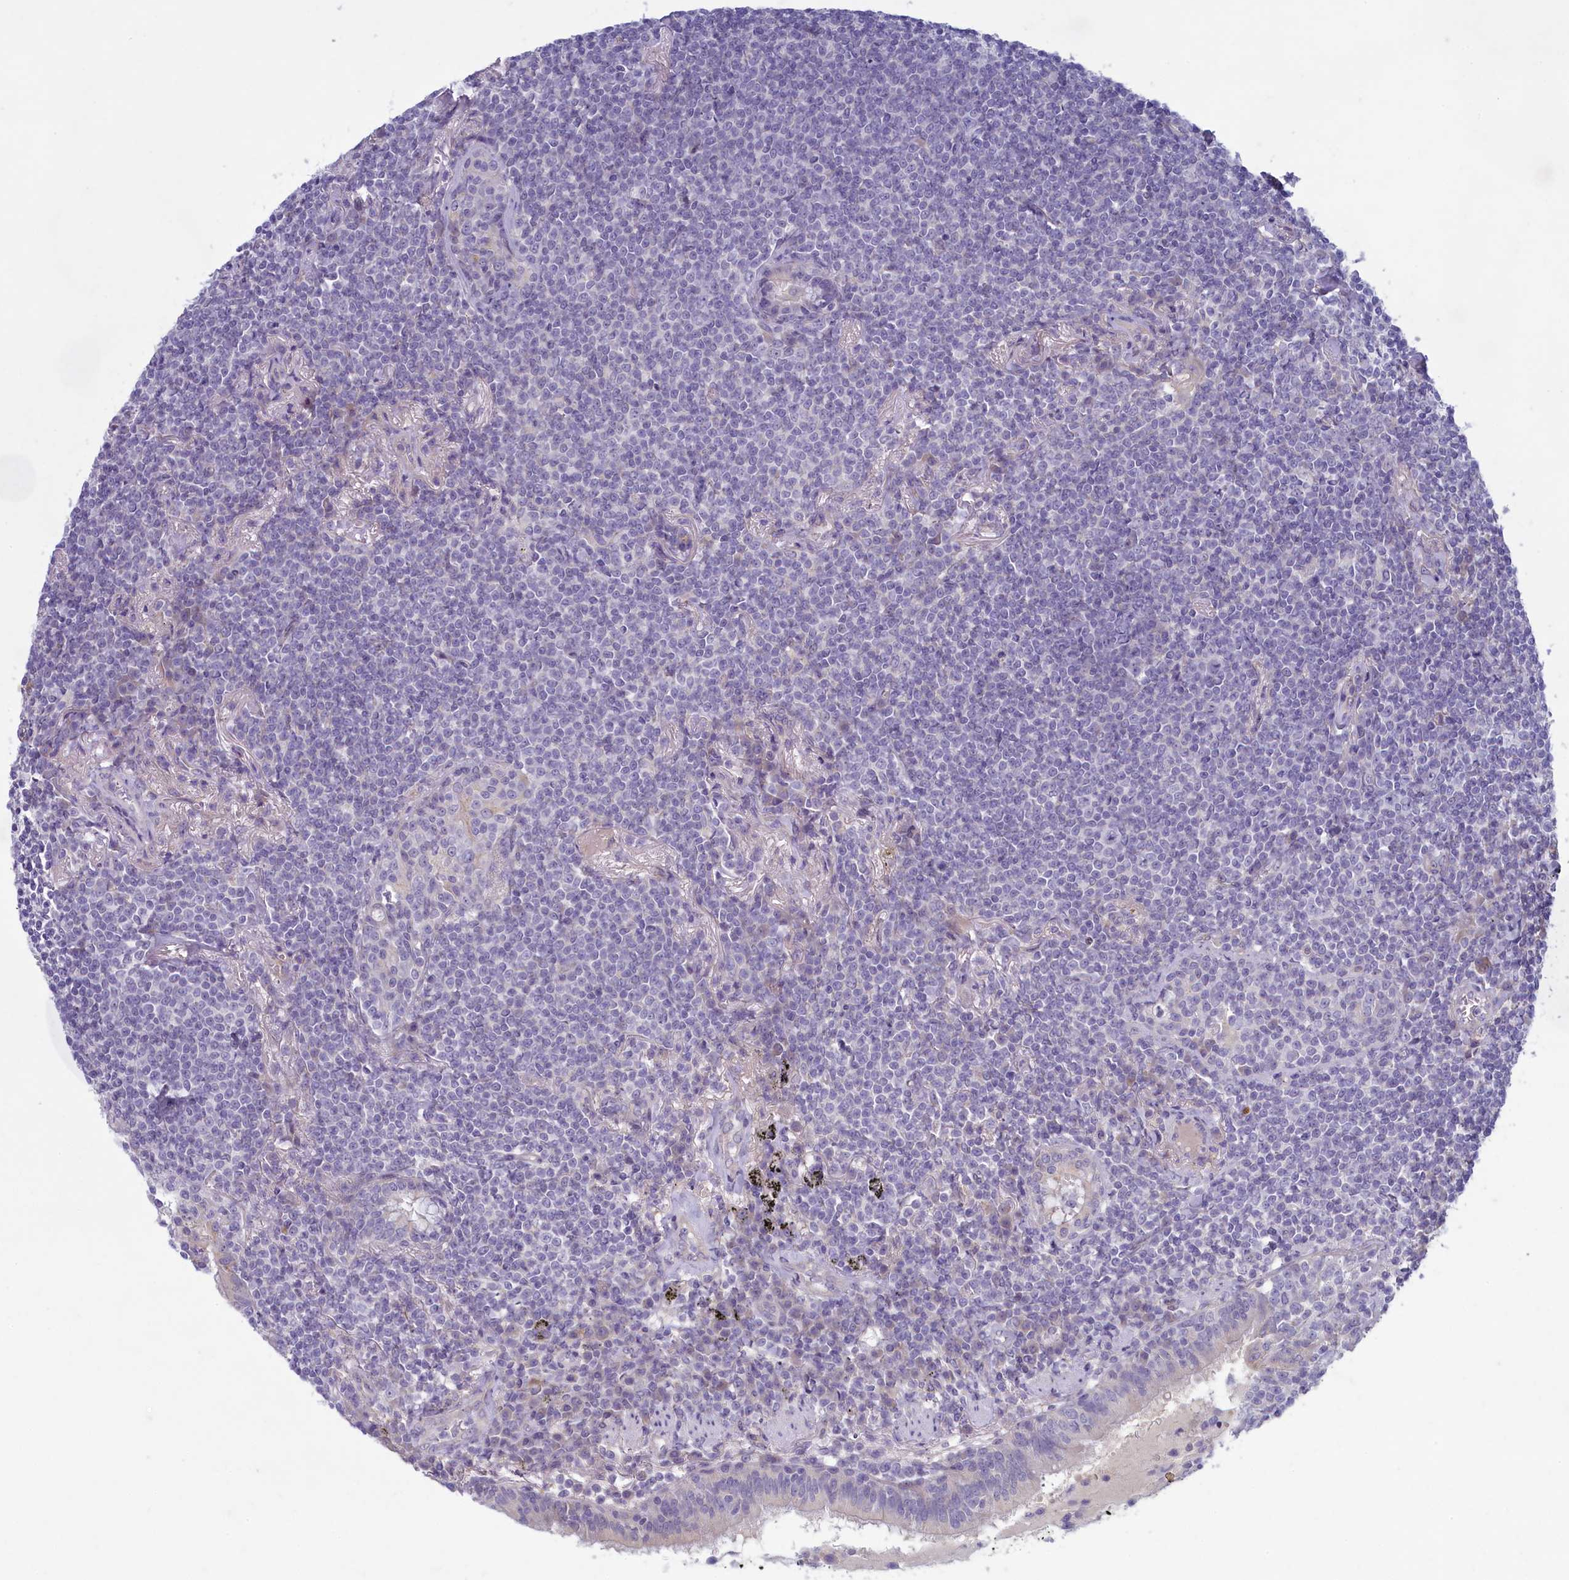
{"staining": {"intensity": "negative", "quantity": "none", "location": "none"}, "tissue": "lymphoma", "cell_type": "Tumor cells", "image_type": "cancer", "snomed": [{"axis": "morphology", "description": "Malignant lymphoma, non-Hodgkin's type, Low grade"}, {"axis": "topography", "description": "Lung"}], "caption": "This is an immunohistochemistry image of lymphoma. There is no staining in tumor cells.", "gene": "PLEKHG6", "patient": {"sex": "female", "age": 71}}